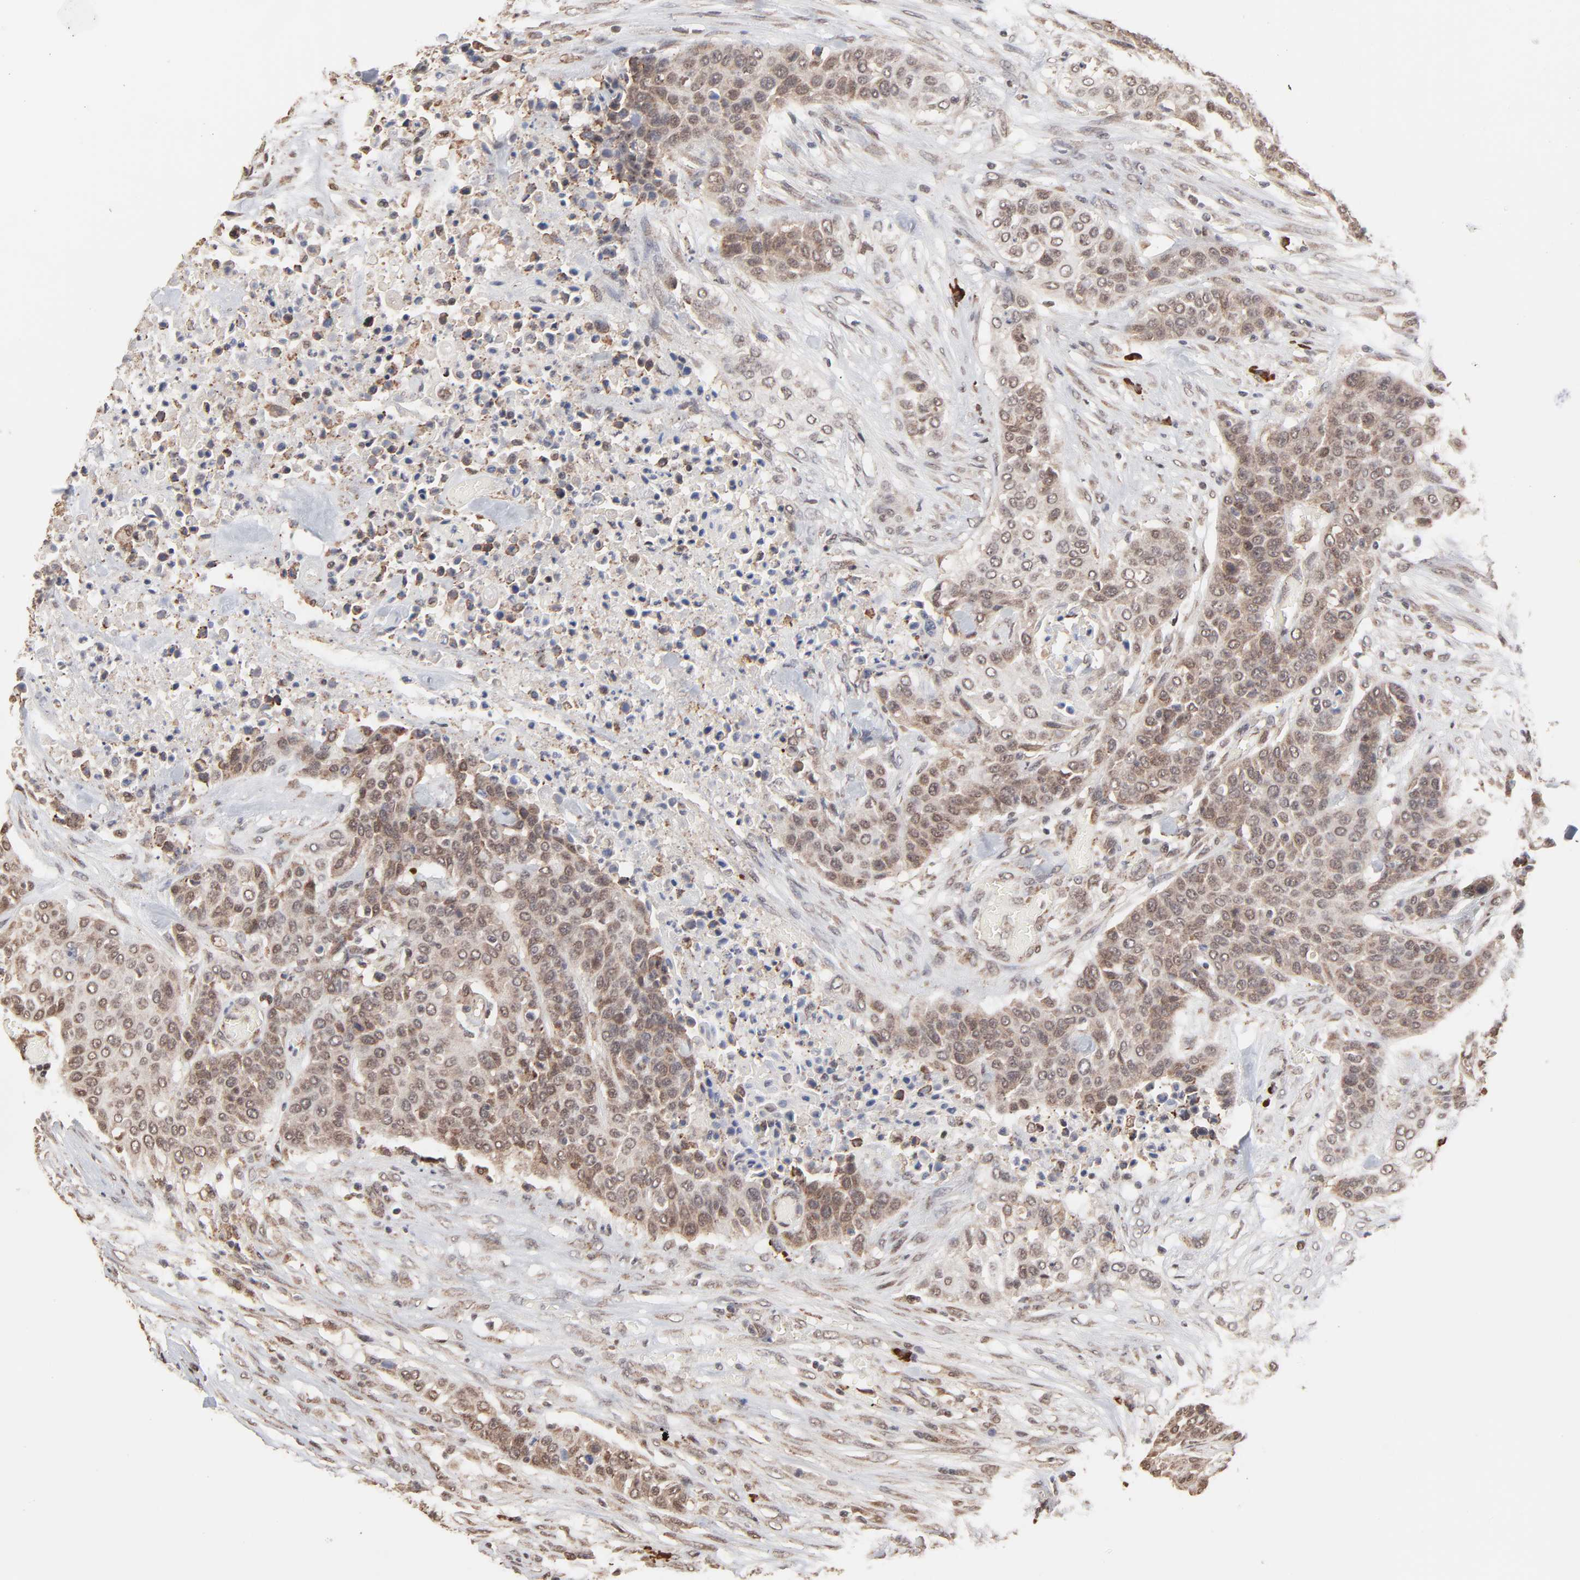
{"staining": {"intensity": "weak", "quantity": "<25%", "location": "cytoplasmic/membranous"}, "tissue": "urothelial cancer", "cell_type": "Tumor cells", "image_type": "cancer", "snomed": [{"axis": "morphology", "description": "Urothelial carcinoma, High grade"}, {"axis": "topography", "description": "Urinary bladder"}], "caption": "Tumor cells are negative for brown protein staining in urothelial carcinoma (high-grade). The staining is performed using DAB brown chromogen with nuclei counter-stained in using hematoxylin.", "gene": "CHM", "patient": {"sex": "male", "age": 74}}